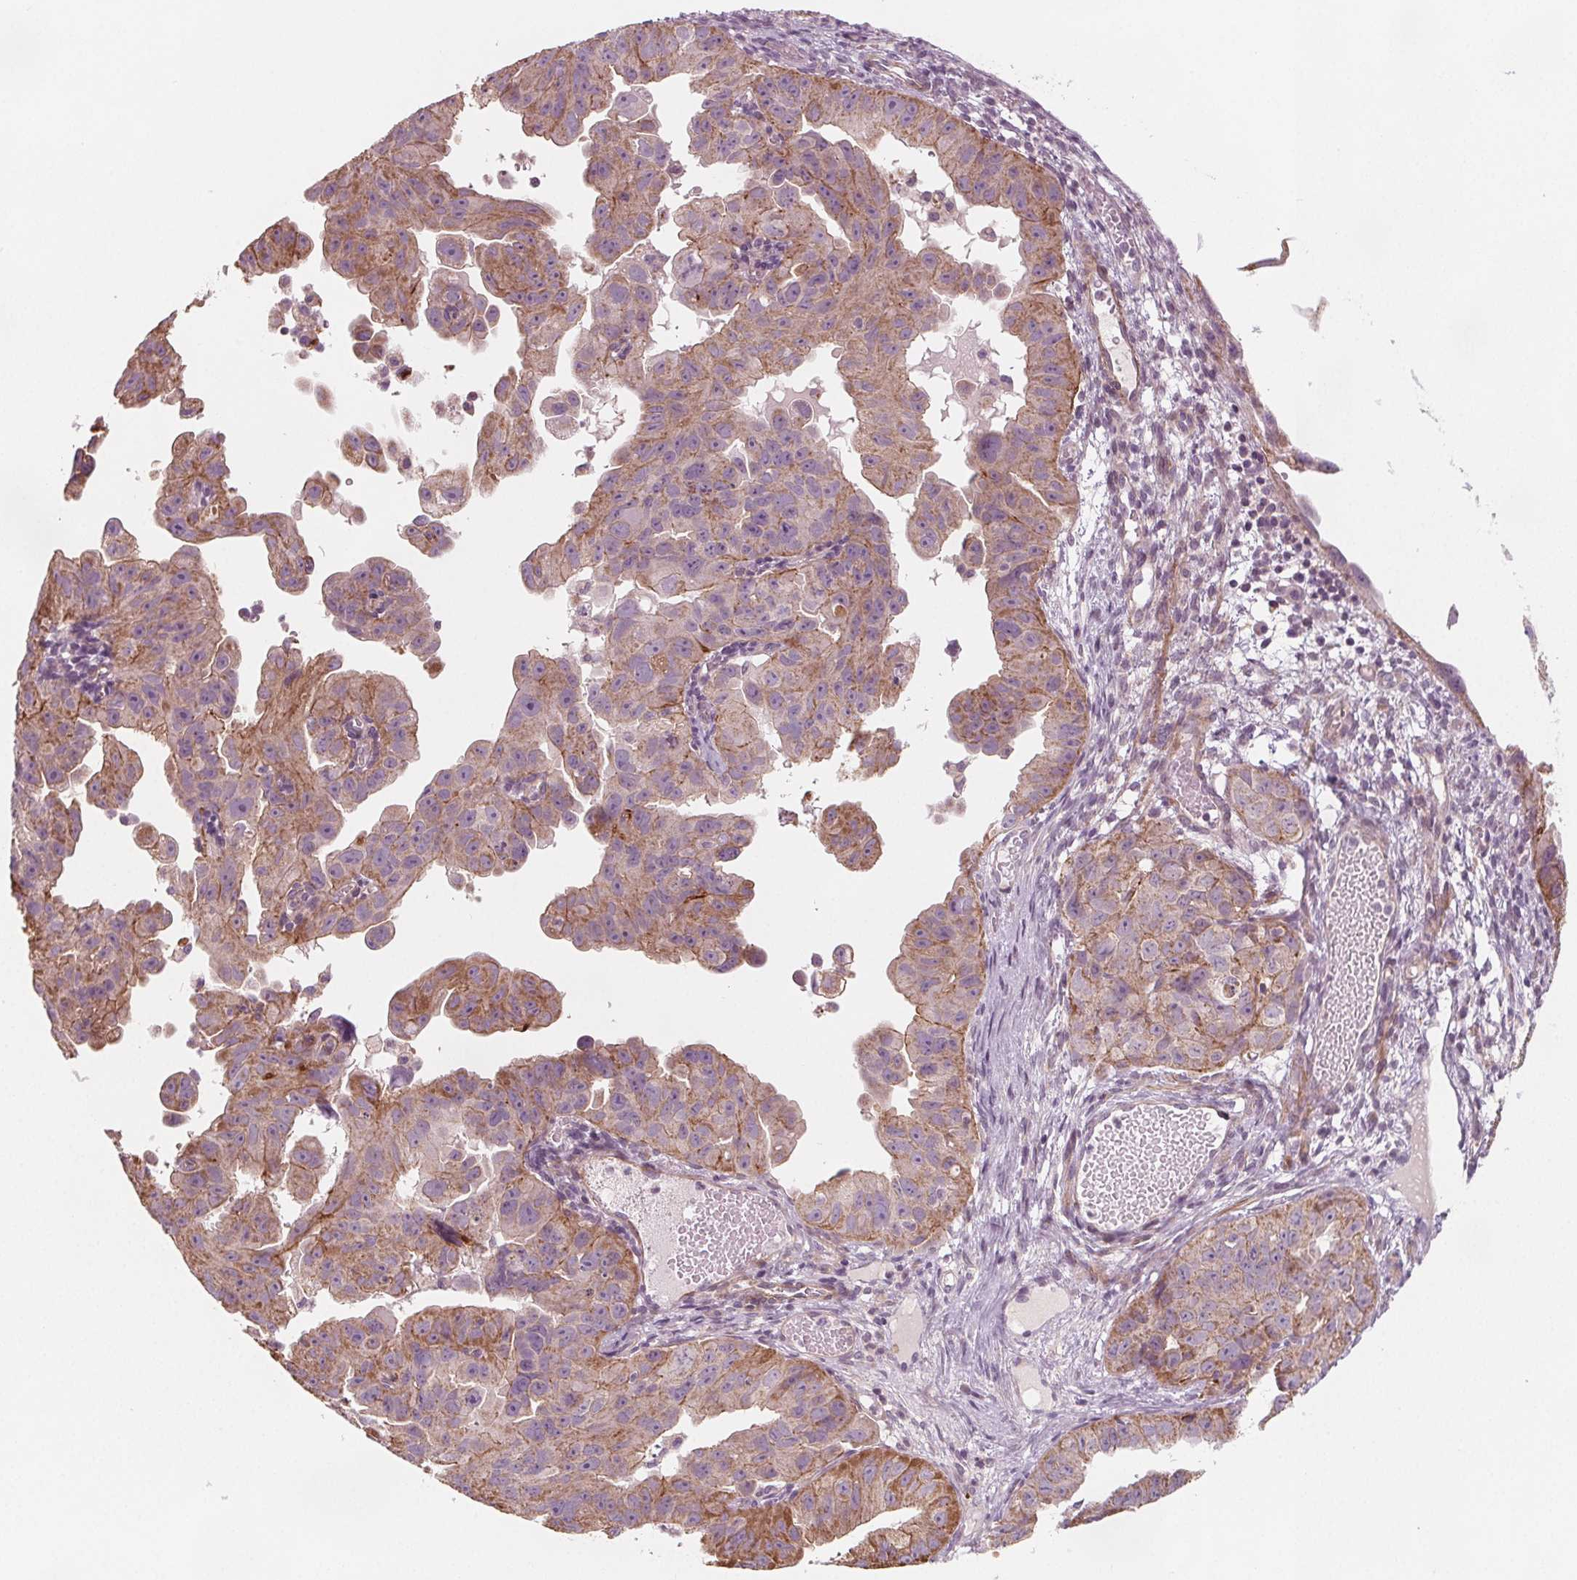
{"staining": {"intensity": "moderate", "quantity": "25%-75%", "location": "cytoplasmic/membranous"}, "tissue": "ovarian cancer", "cell_type": "Tumor cells", "image_type": "cancer", "snomed": [{"axis": "morphology", "description": "Carcinoma, endometroid"}, {"axis": "topography", "description": "Ovary"}], "caption": "Moderate cytoplasmic/membranous positivity is identified in about 25%-75% of tumor cells in ovarian endometroid carcinoma.", "gene": "ADAM33", "patient": {"sex": "female", "age": 85}}